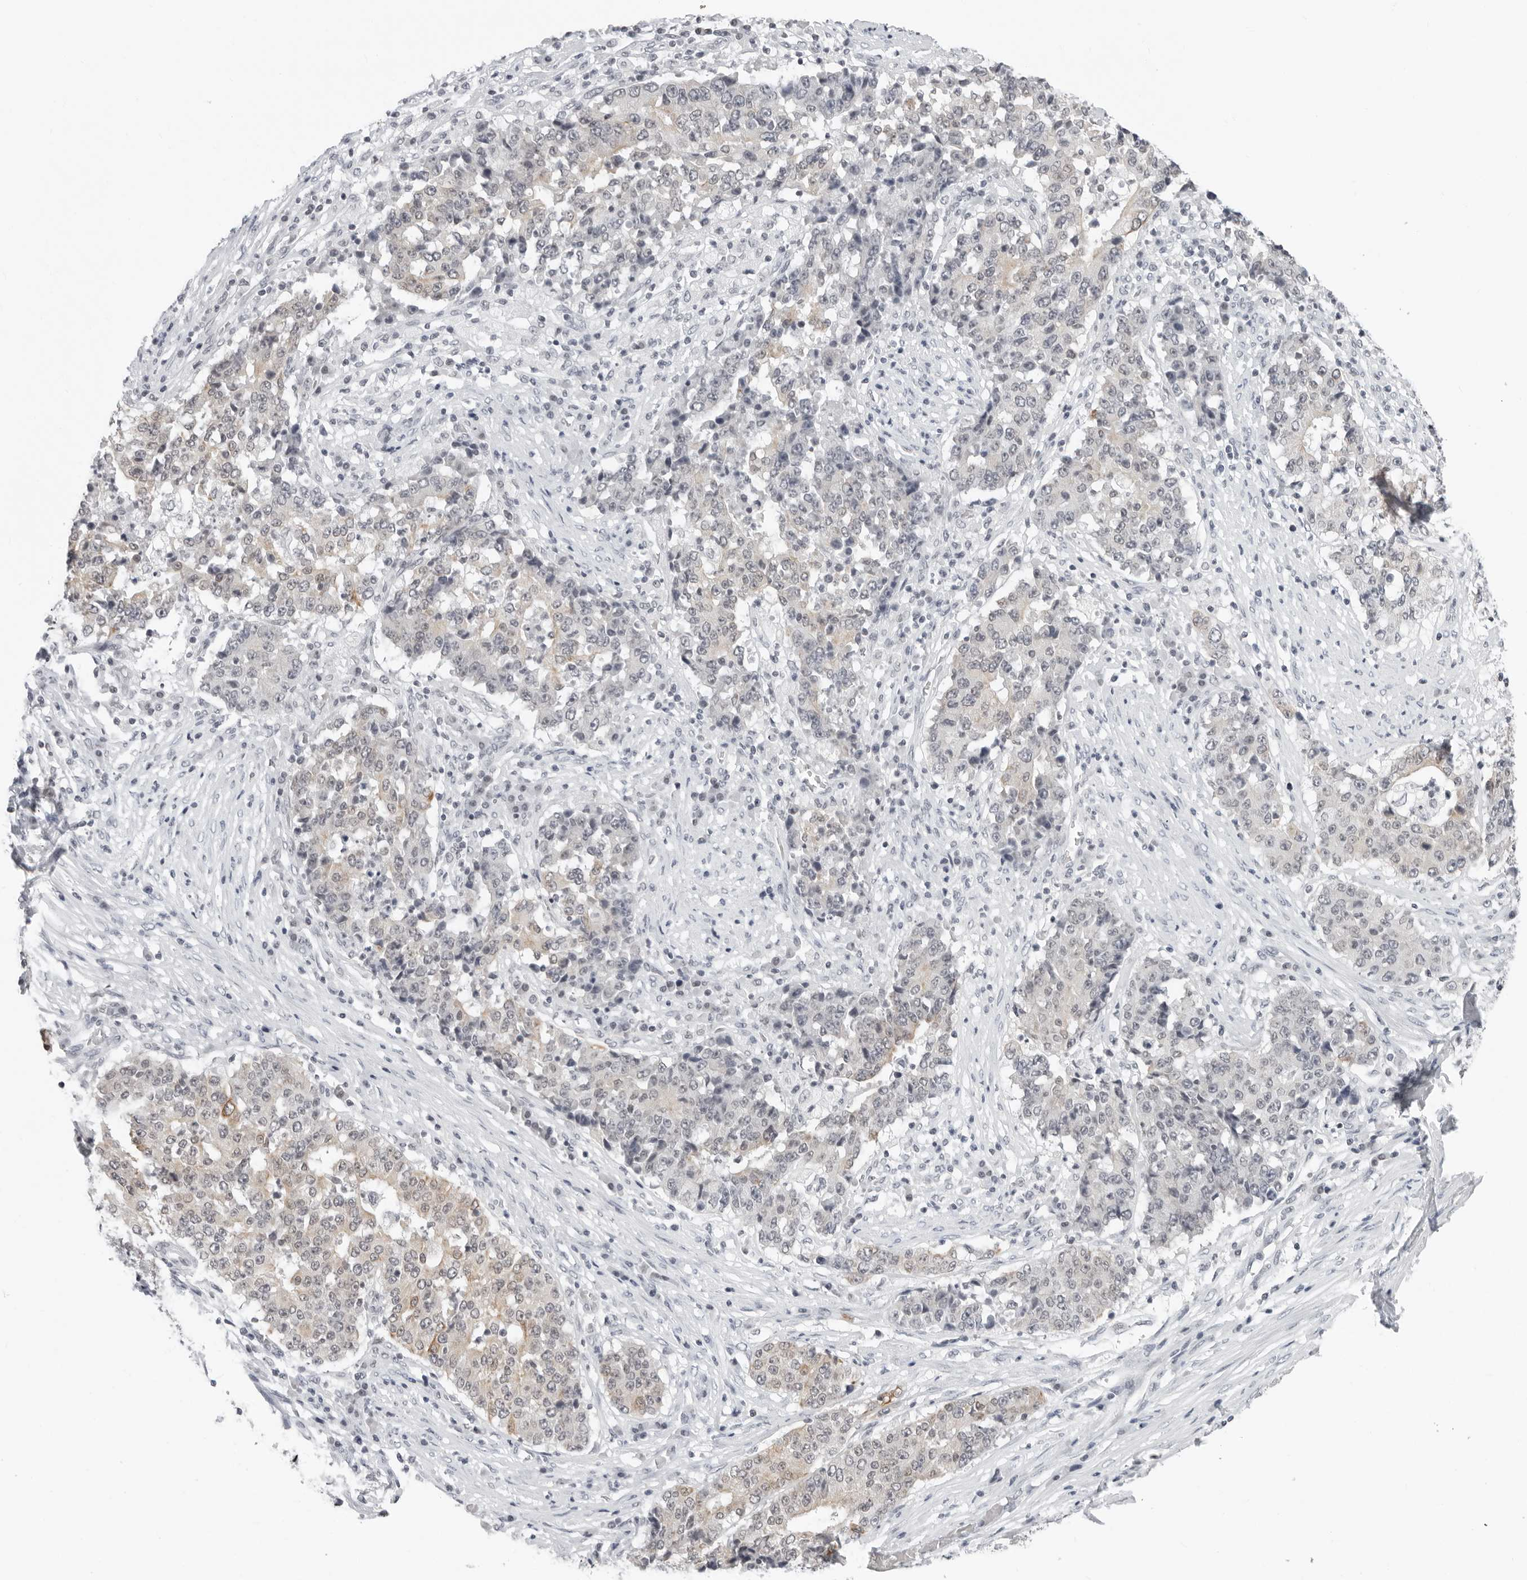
{"staining": {"intensity": "weak", "quantity": "<25%", "location": "cytoplasmic/membranous,nuclear"}, "tissue": "stomach cancer", "cell_type": "Tumor cells", "image_type": "cancer", "snomed": [{"axis": "morphology", "description": "Adenocarcinoma, NOS"}, {"axis": "topography", "description": "Stomach"}], "caption": "DAB immunohistochemical staining of adenocarcinoma (stomach) shows no significant positivity in tumor cells. (Brightfield microscopy of DAB (3,3'-diaminobenzidine) immunohistochemistry at high magnification).", "gene": "FLG2", "patient": {"sex": "male", "age": 59}}